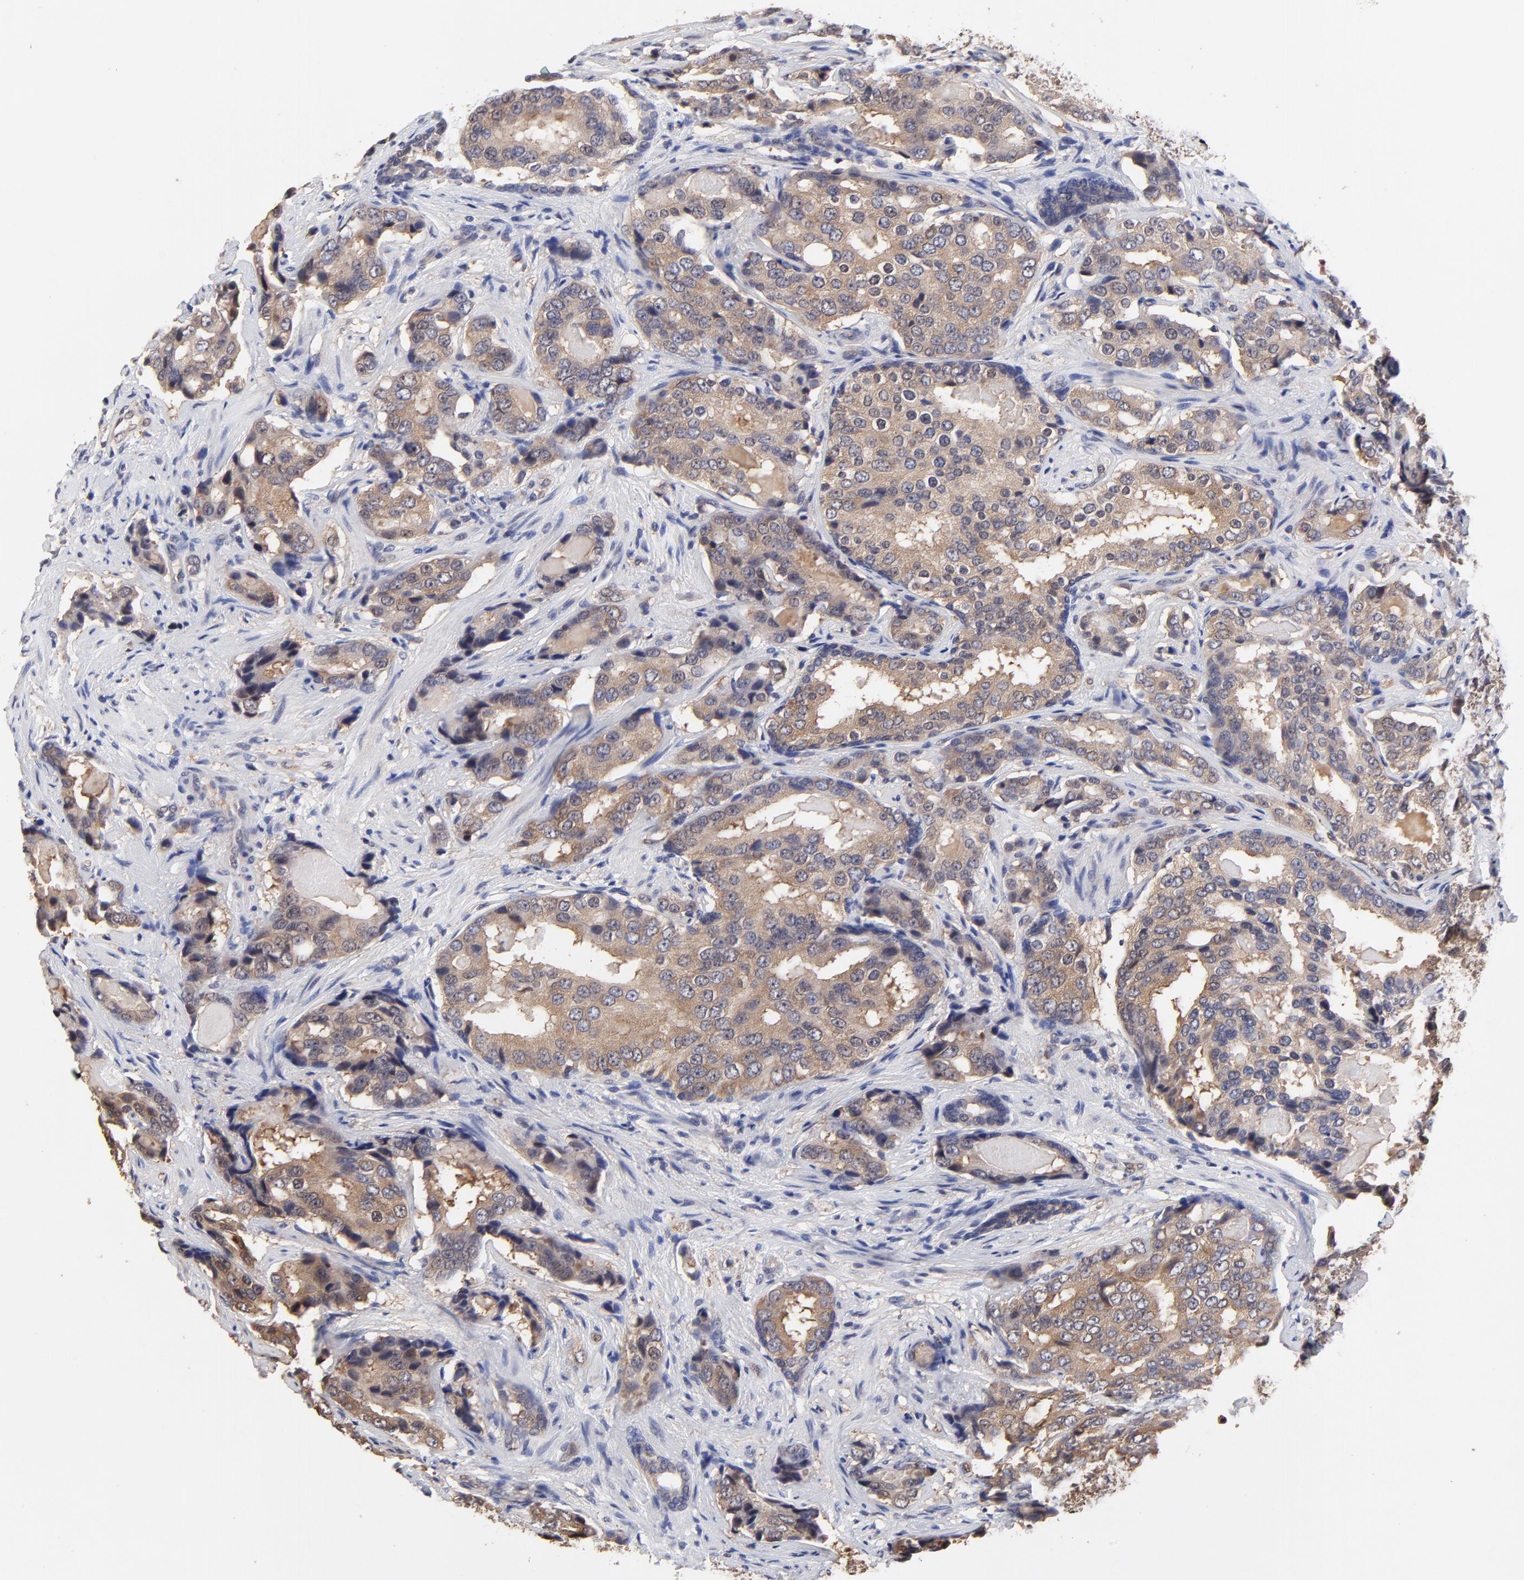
{"staining": {"intensity": "weak", "quantity": ">75%", "location": "cytoplasmic/membranous"}, "tissue": "prostate cancer", "cell_type": "Tumor cells", "image_type": "cancer", "snomed": [{"axis": "morphology", "description": "Adenocarcinoma, High grade"}, {"axis": "topography", "description": "Prostate"}], "caption": "High-grade adenocarcinoma (prostate) tissue shows weak cytoplasmic/membranous positivity in approximately >75% of tumor cells, visualized by immunohistochemistry. (DAB (3,3'-diaminobenzidine) = brown stain, brightfield microscopy at high magnification).", "gene": "CCT2", "patient": {"sex": "male", "age": 58}}